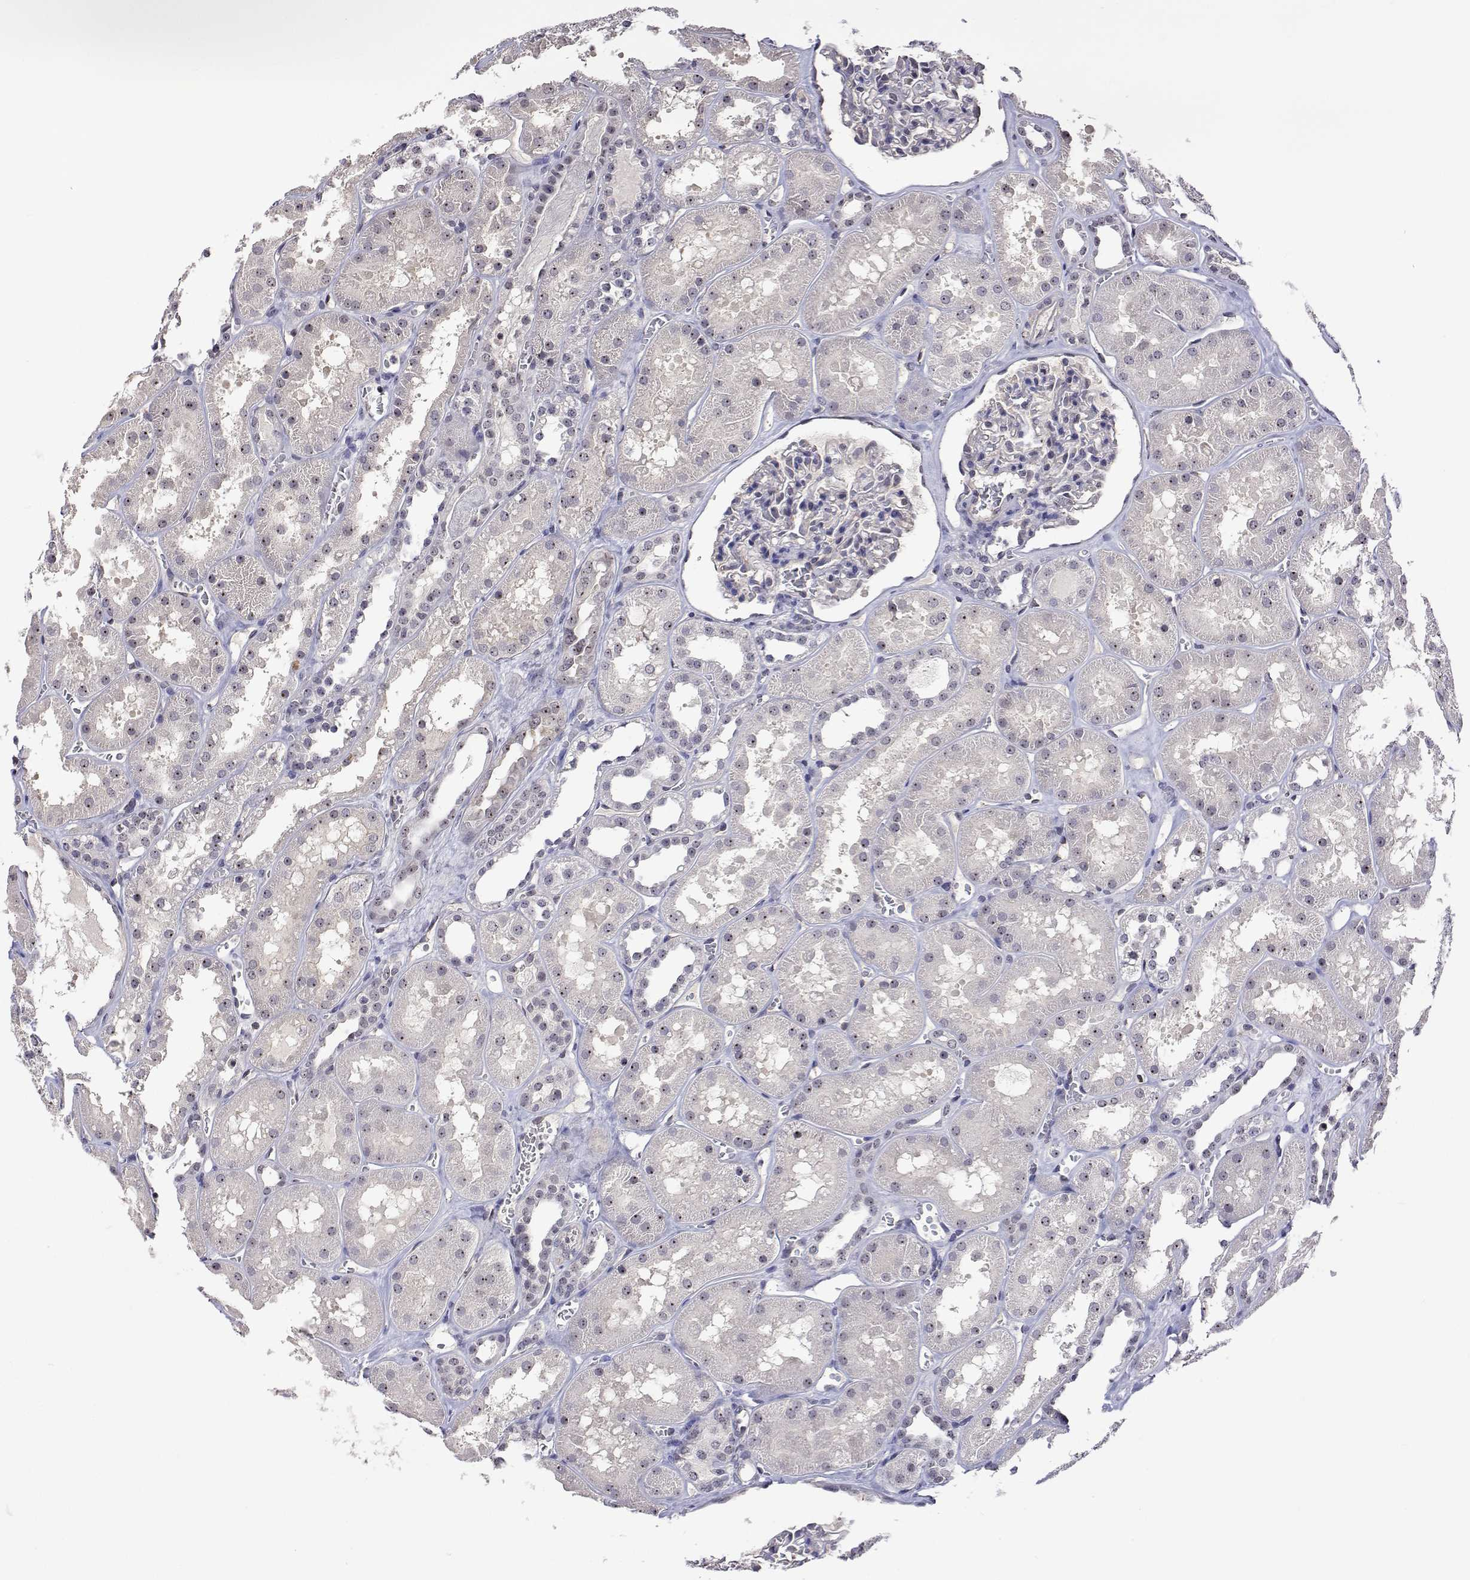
{"staining": {"intensity": "weak", "quantity": "<25%", "location": "nuclear"}, "tissue": "kidney", "cell_type": "Cells in glomeruli", "image_type": "normal", "snomed": [{"axis": "morphology", "description": "Normal tissue, NOS"}, {"axis": "topography", "description": "Kidney"}], "caption": "This is a histopathology image of IHC staining of unremarkable kidney, which shows no positivity in cells in glomeruli. The staining is performed using DAB (3,3'-diaminobenzidine) brown chromogen with nuclei counter-stained in using hematoxylin.", "gene": "NHP2", "patient": {"sex": "female", "age": 41}}